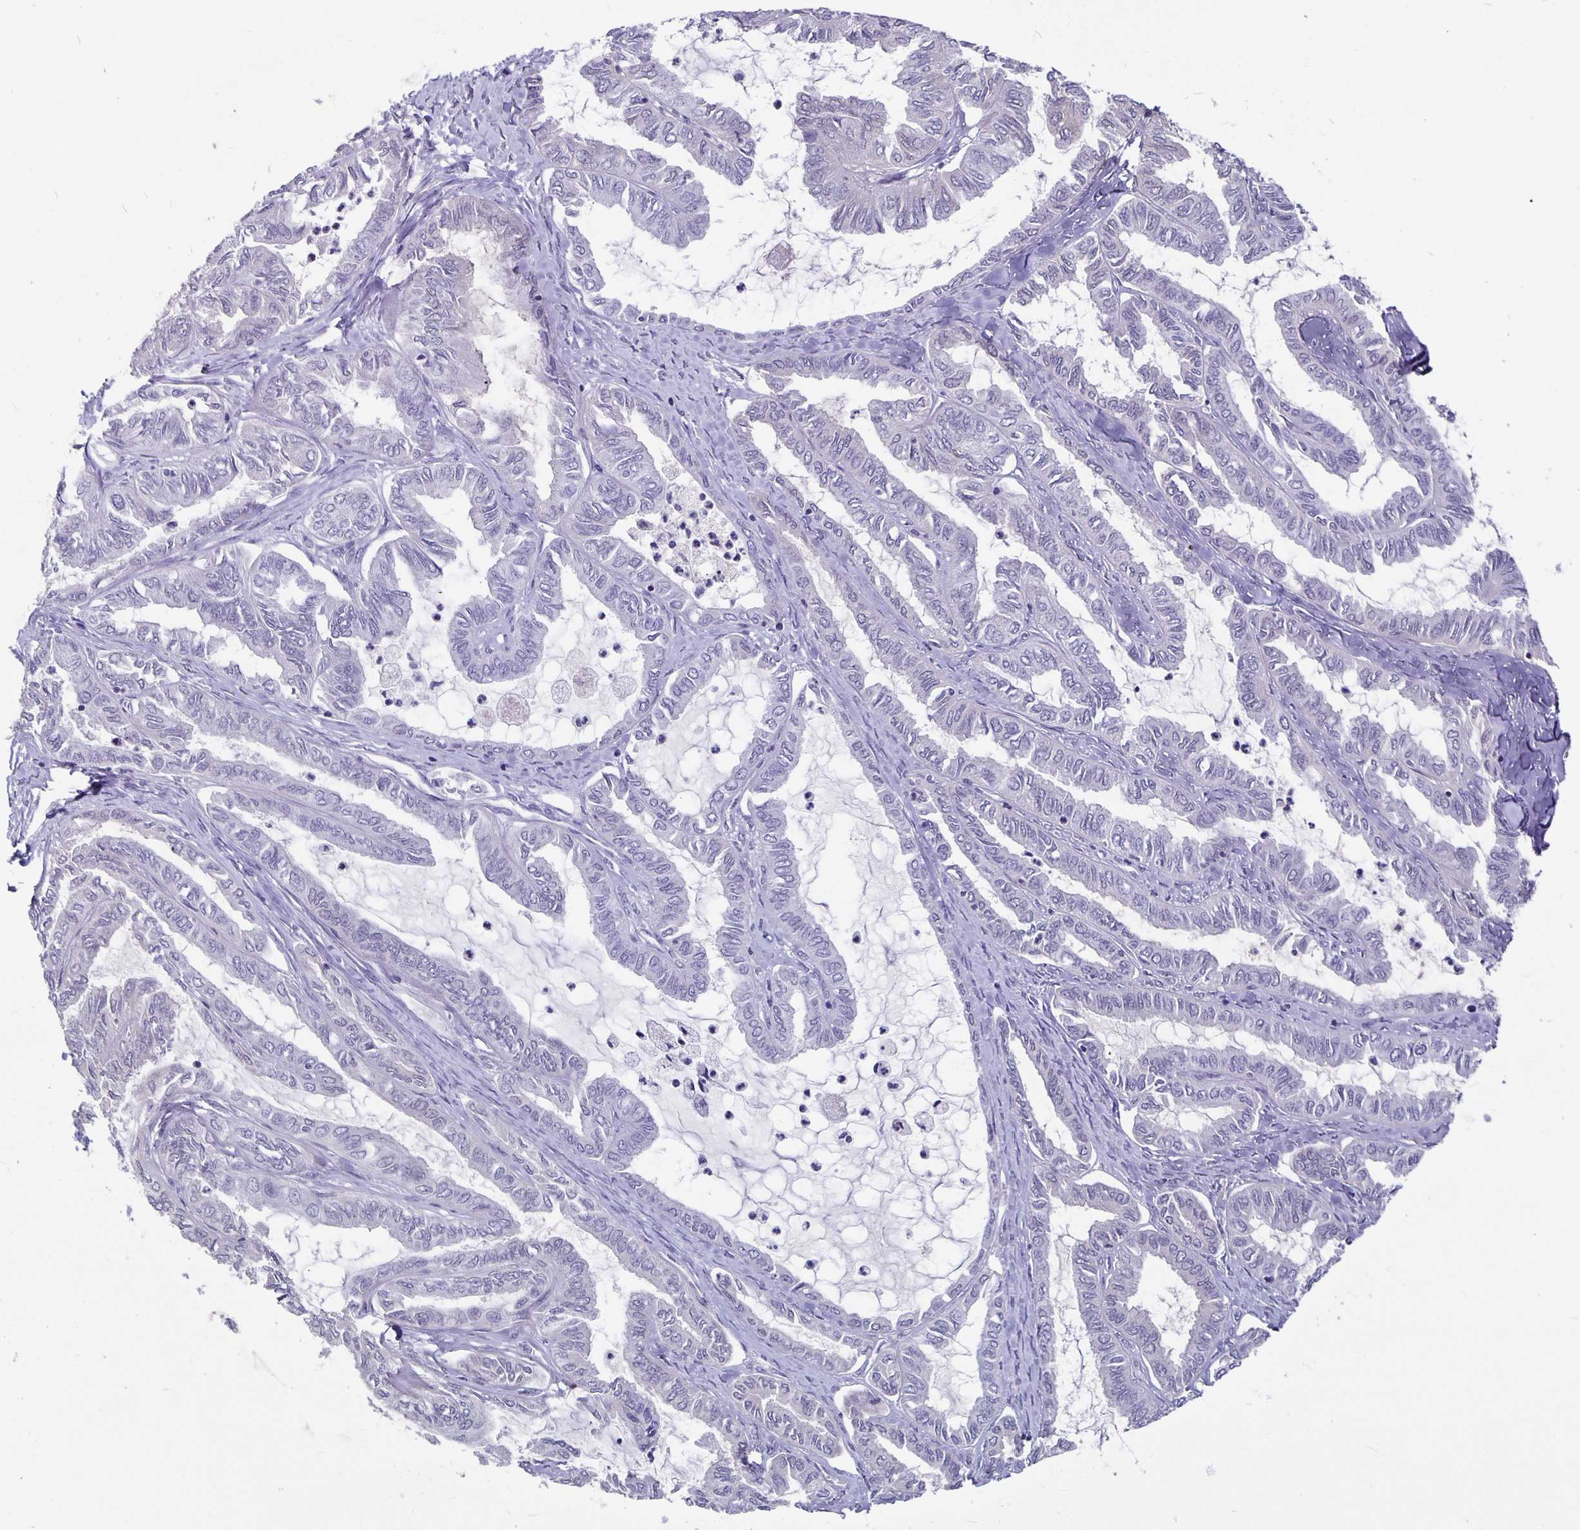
{"staining": {"intensity": "negative", "quantity": "none", "location": "none"}, "tissue": "ovarian cancer", "cell_type": "Tumor cells", "image_type": "cancer", "snomed": [{"axis": "morphology", "description": "Carcinoma, endometroid"}, {"axis": "topography", "description": "Ovary"}], "caption": "A histopathology image of human ovarian endometroid carcinoma is negative for staining in tumor cells. The staining is performed using DAB brown chromogen with nuclei counter-stained in using hematoxylin.", "gene": "OLIG2", "patient": {"sex": "female", "age": 70}}